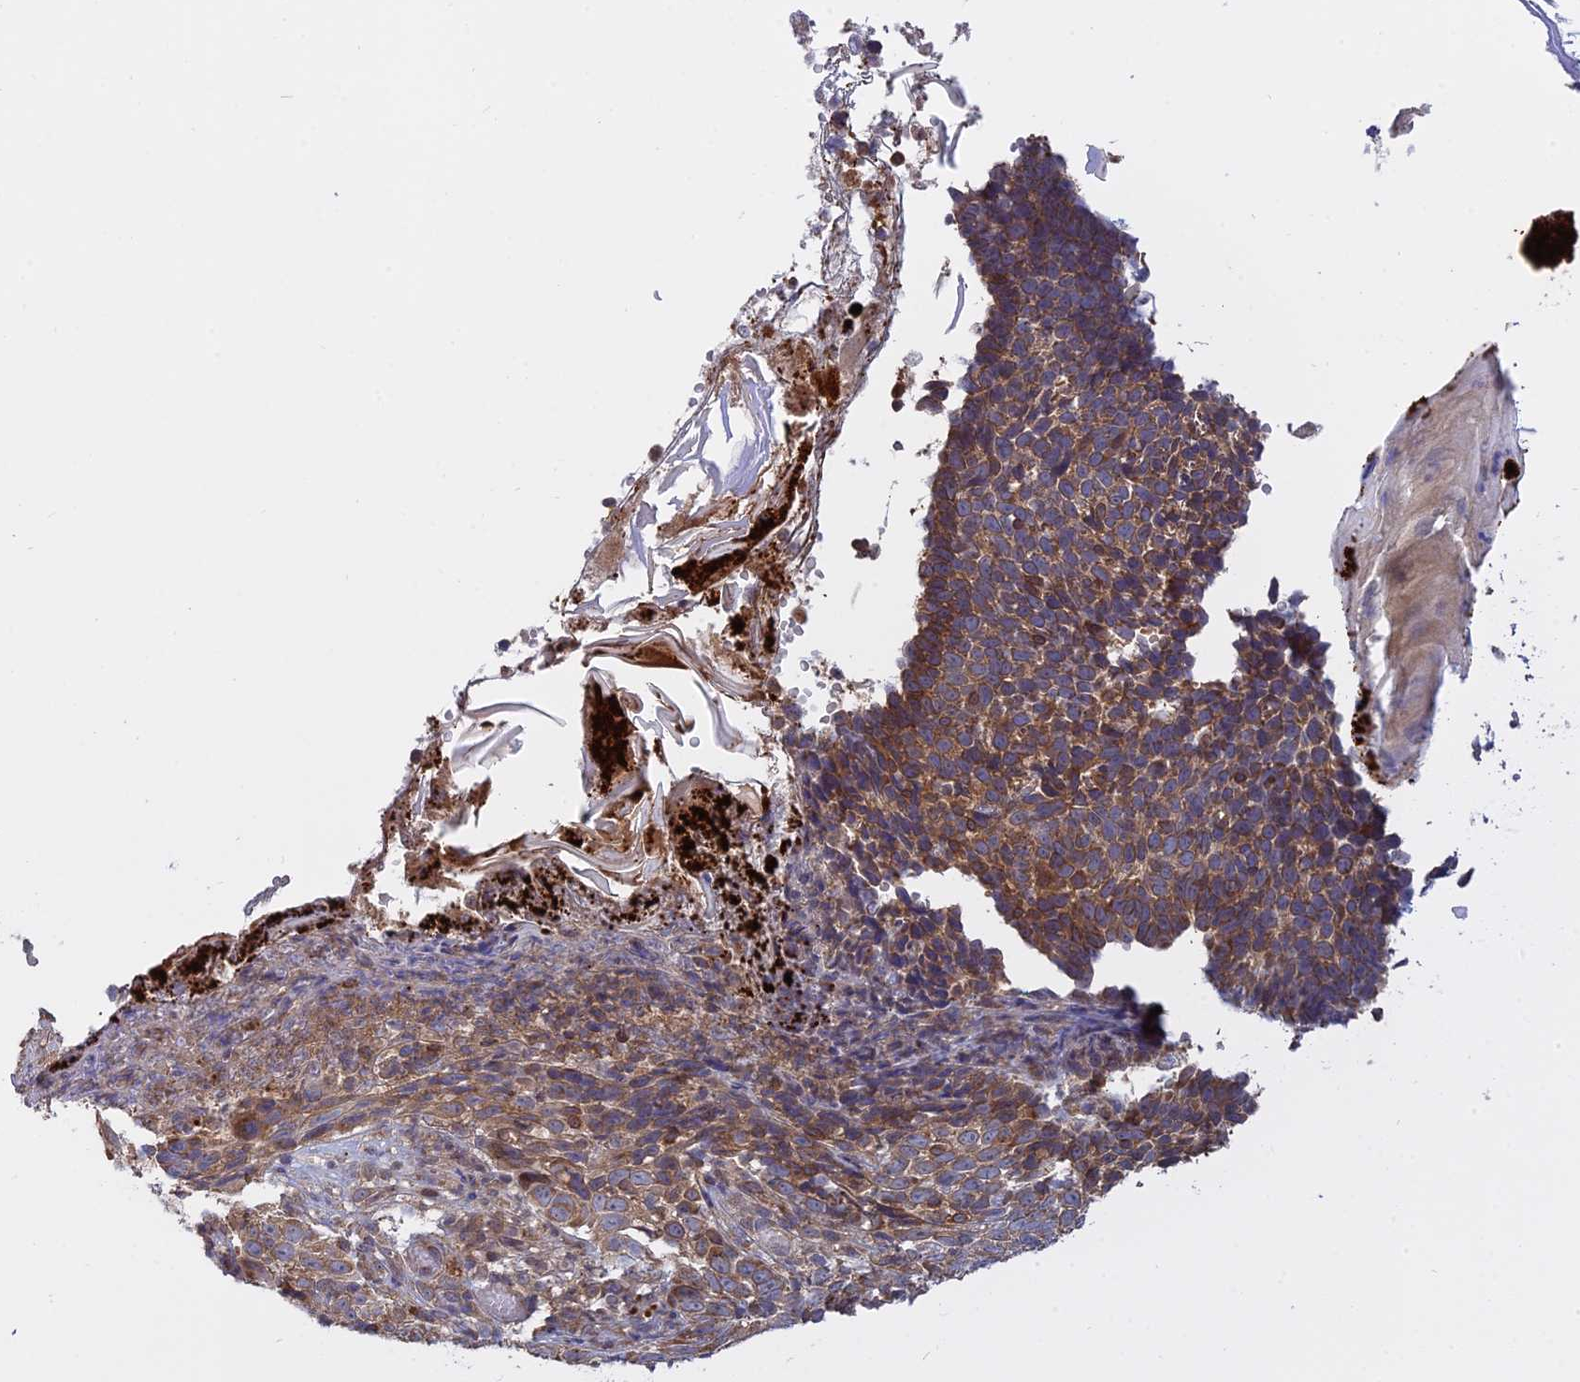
{"staining": {"intensity": "moderate", "quantity": ">75%", "location": "cytoplasmic/membranous"}, "tissue": "skin cancer", "cell_type": "Tumor cells", "image_type": "cancer", "snomed": [{"axis": "morphology", "description": "Basal cell carcinoma"}, {"axis": "topography", "description": "Skin"}], "caption": "DAB (3,3'-diaminobenzidine) immunohistochemical staining of skin cancer reveals moderate cytoplasmic/membranous protein positivity in approximately >75% of tumor cells. (DAB (3,3'-diaminobenzidine) IHC, brown staining for protein, blue staining for nuclei).", "gene": "IL21R", "patient": {"sex": "female", "age": 84}}